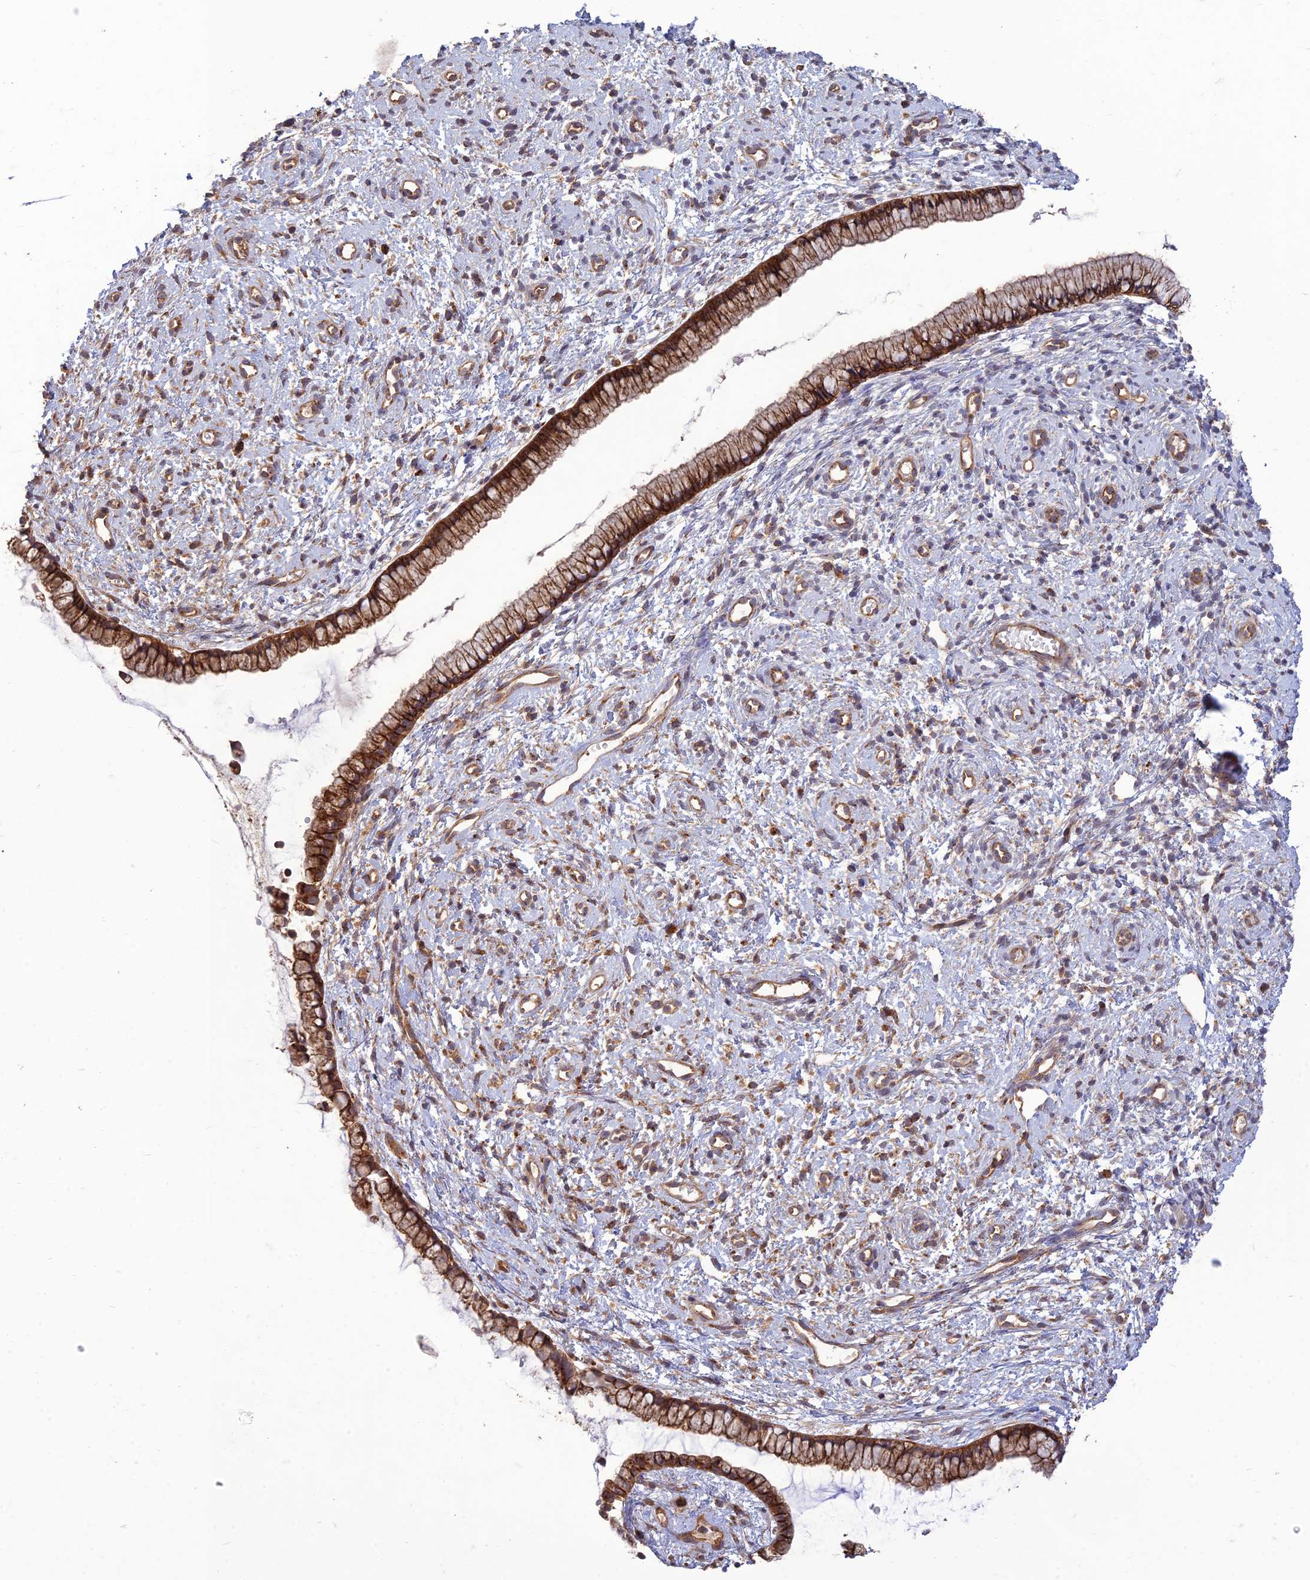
{"staining": {"intensity": "strong", "quantity": ">75%", "location": "cytoplasmic/membranous"}, "tissue": "cervix", "cell_type": "Glandular cells", "image_type": "normal", "snomed": [{"axis": "morphology", "description": "Normal tissue, NOS"}, {"axis": "topography", "description": "Cervix"}], "caption": "This photomicrograph demonstrates IHC staining of benign cervix, with high strong cytoplasmic/membranous expression in about >75% of glandular cells.", "gene": "TMEM131L", "patient": {"sex": "female", "age": 57}}